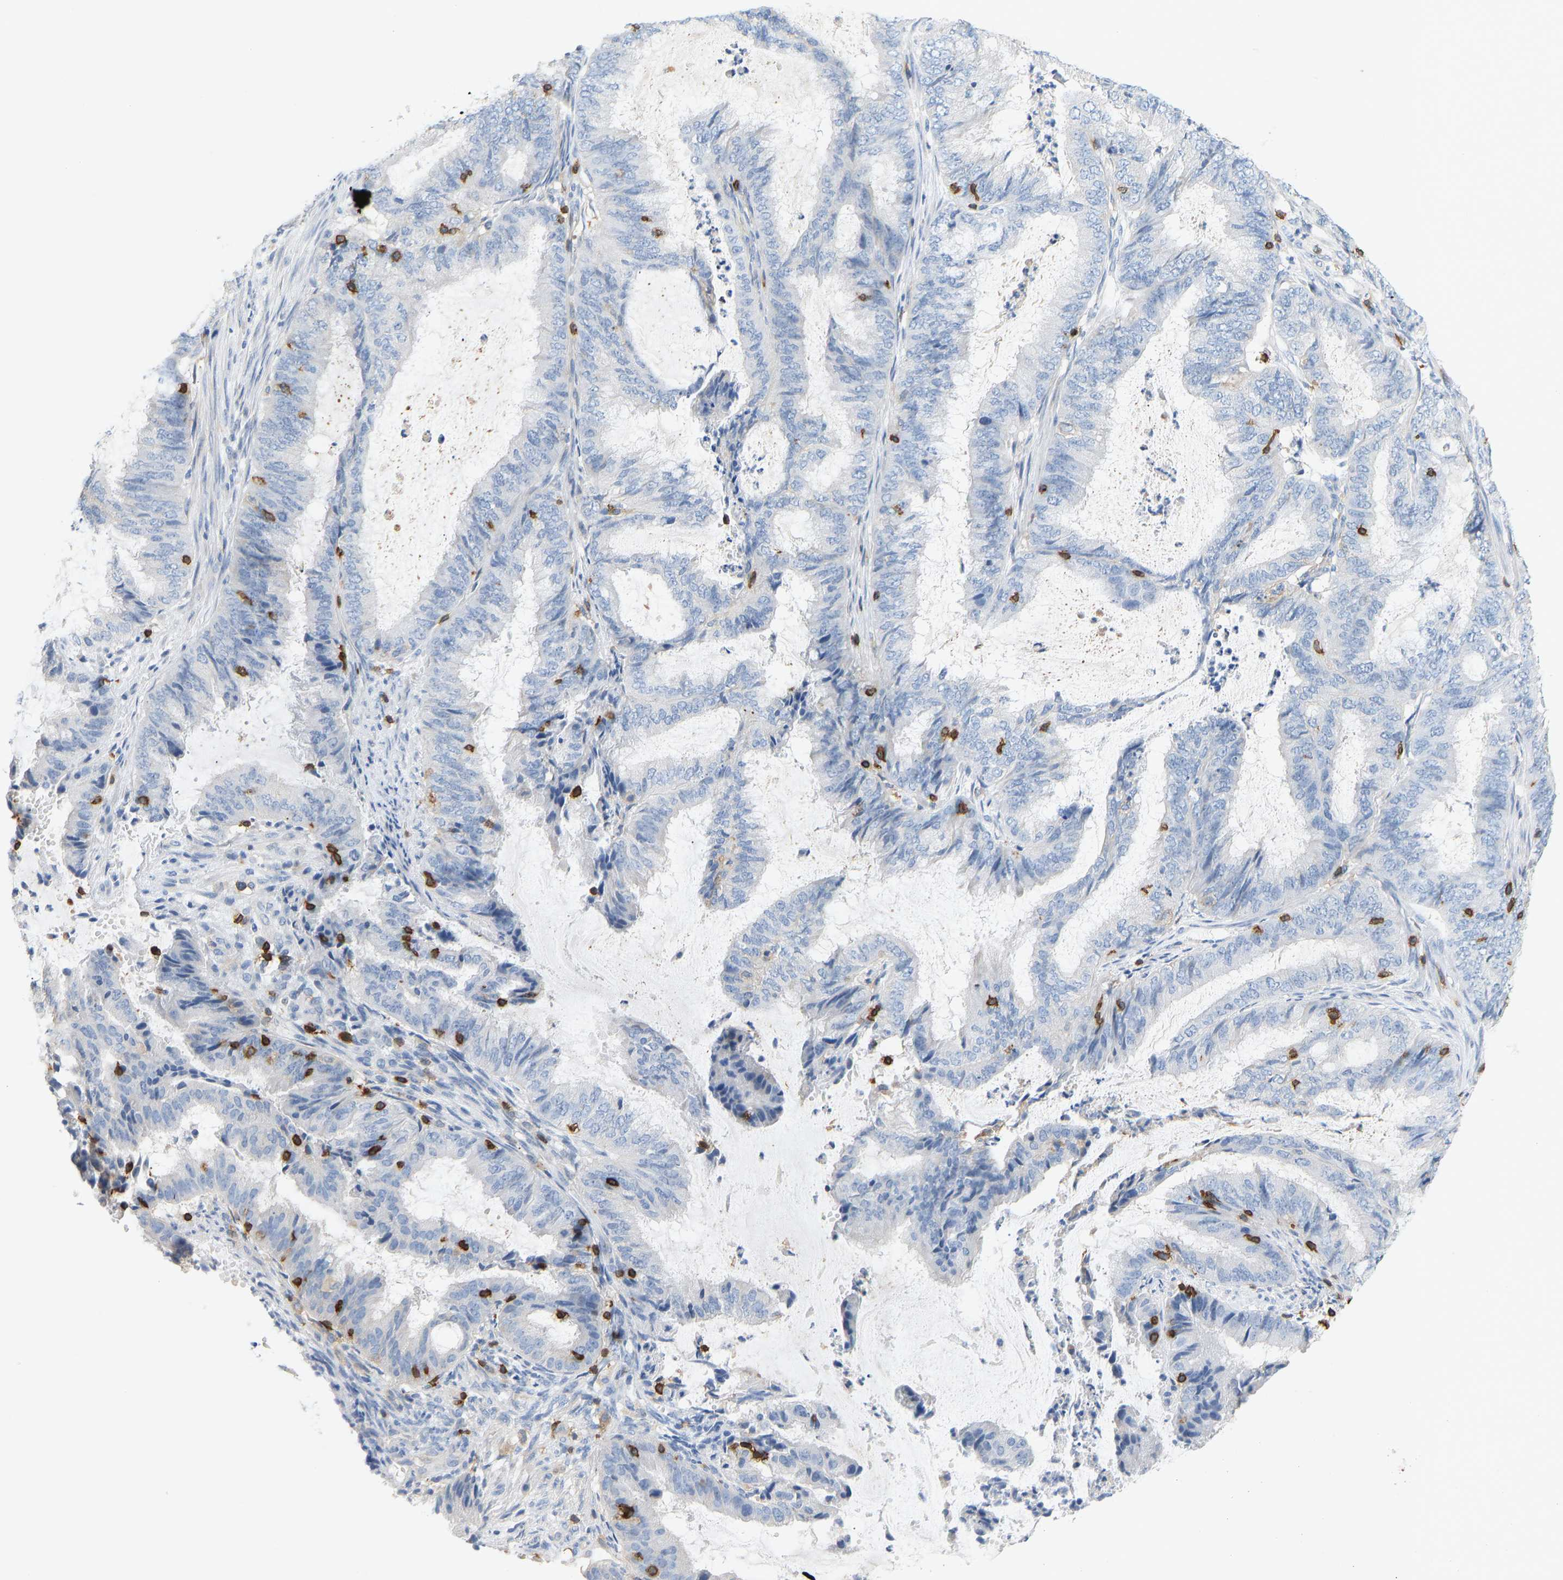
{"staining": {"intensity": "negative", "quantity": "none", "location": "none"}, "tissue": "endometrial cancer", "cell_type": "Tumor cells", "image_type": "cancer", "snomed": [{"axis": "morphology", "description": "Adenocarcinoma, NOS"}, {"axis": "topography", "description": "Endometrium"}], "caption": "High magnification brightfield microscopy of endometrial adenocarcinoma stained with DAB (3,3'-diaminobenzidine) (brown) and counterstained with hematoxylin (blue): tumor cells show no significant expression. (DAB immunohistochemistry with hematoxylin counter stain).", "gene": "EVL", "patient": {"sex": "female", "age": 51}}